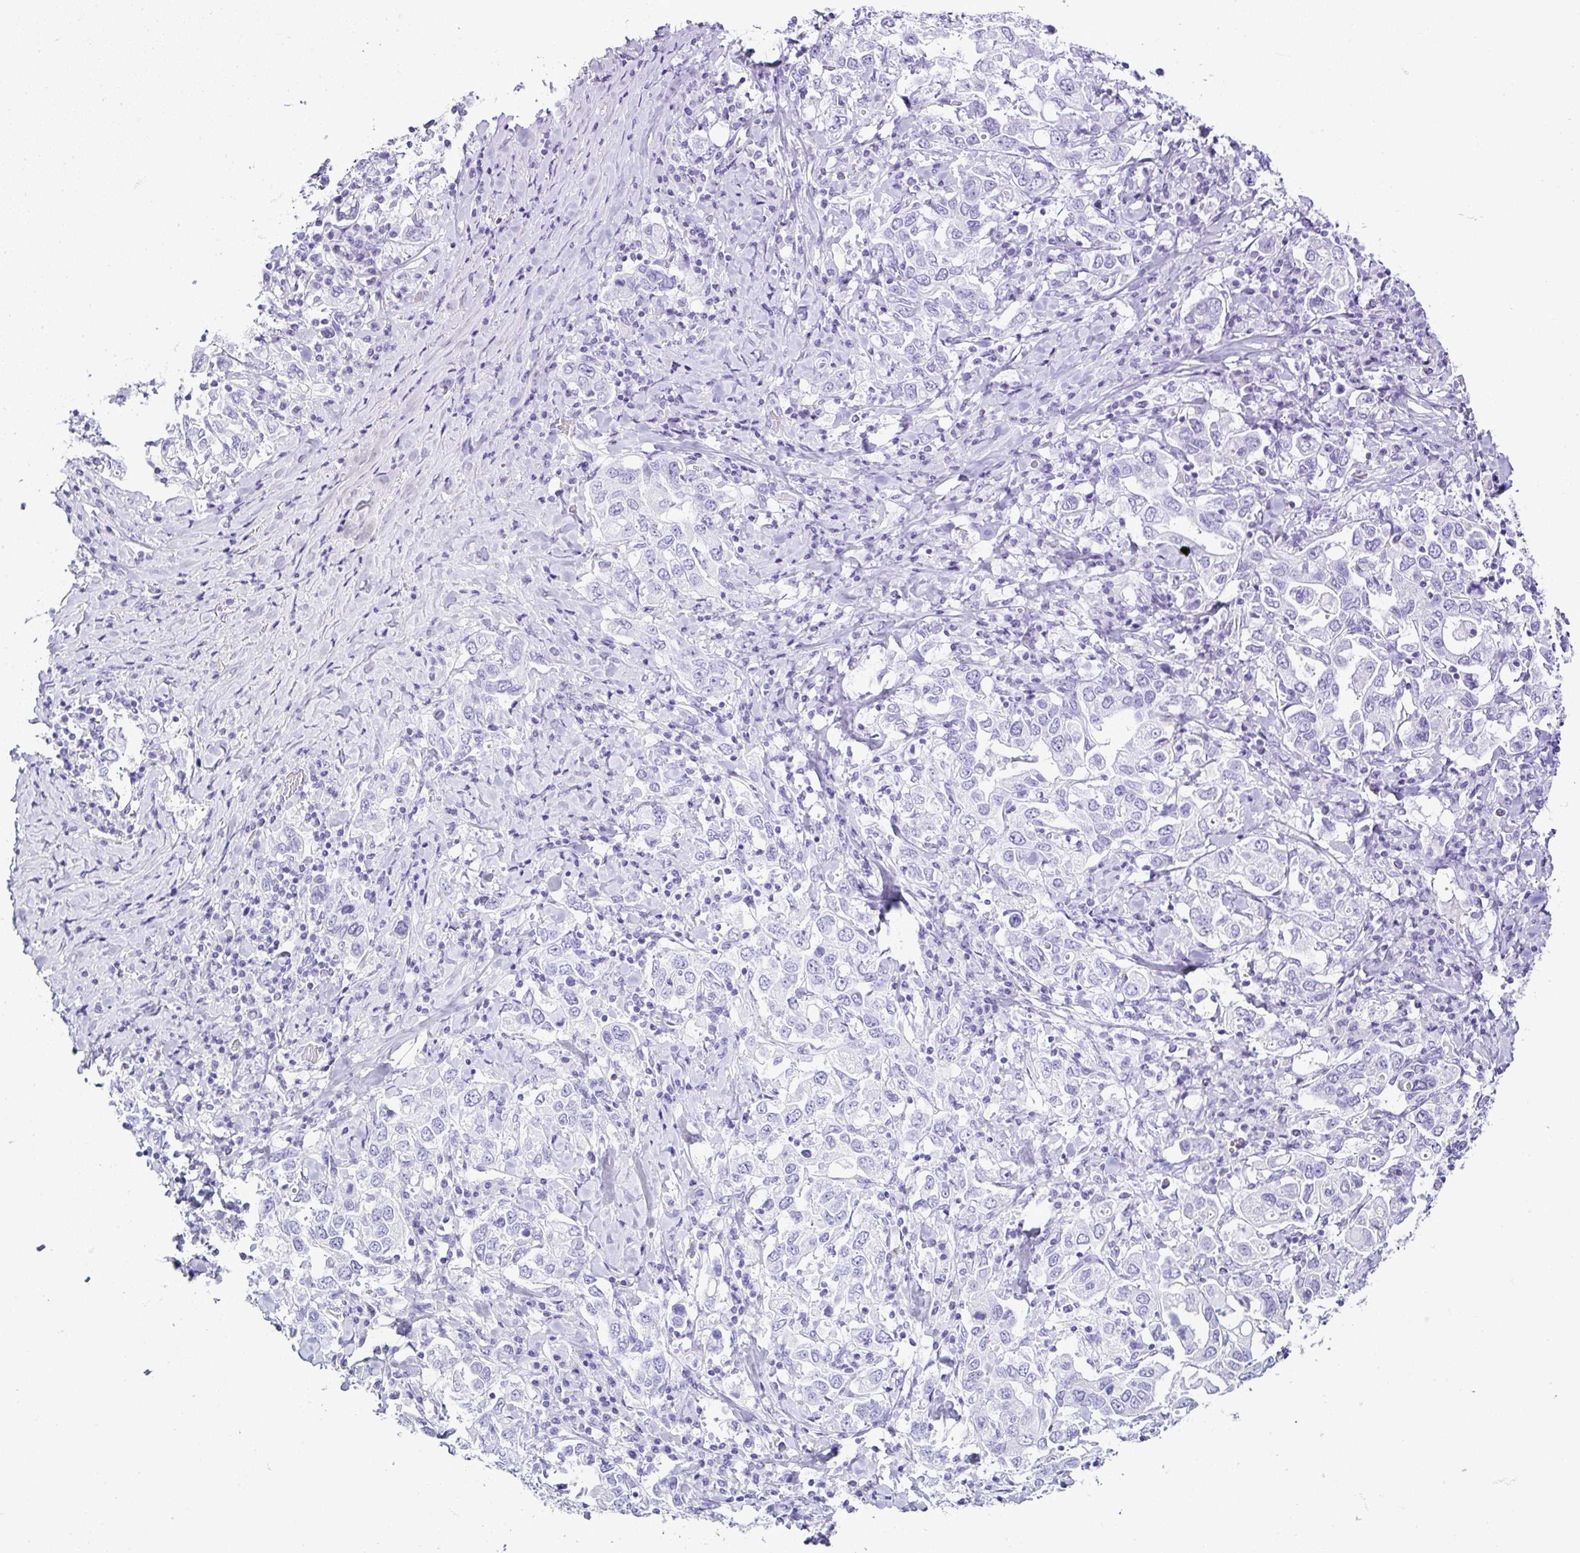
{"staining": {"intensity": "negative", "quantity": "none", "location": "none"}, "tissue": "stomach cancer", "cell_type": "Tumor cells", "image_type": "cancer", "snomed": [{"axis": "morphology", "description": "Adenocarcinoma, NOS"}, {"axis": "topography", "description": "Stomach, upper"}], "caption": "A photomicrograph of stomach cancer stained for a protein exhibits no brown staining in tumor cells.", "gene": "SERPINB3", "patient": {"sex": "male", "age": 62}}